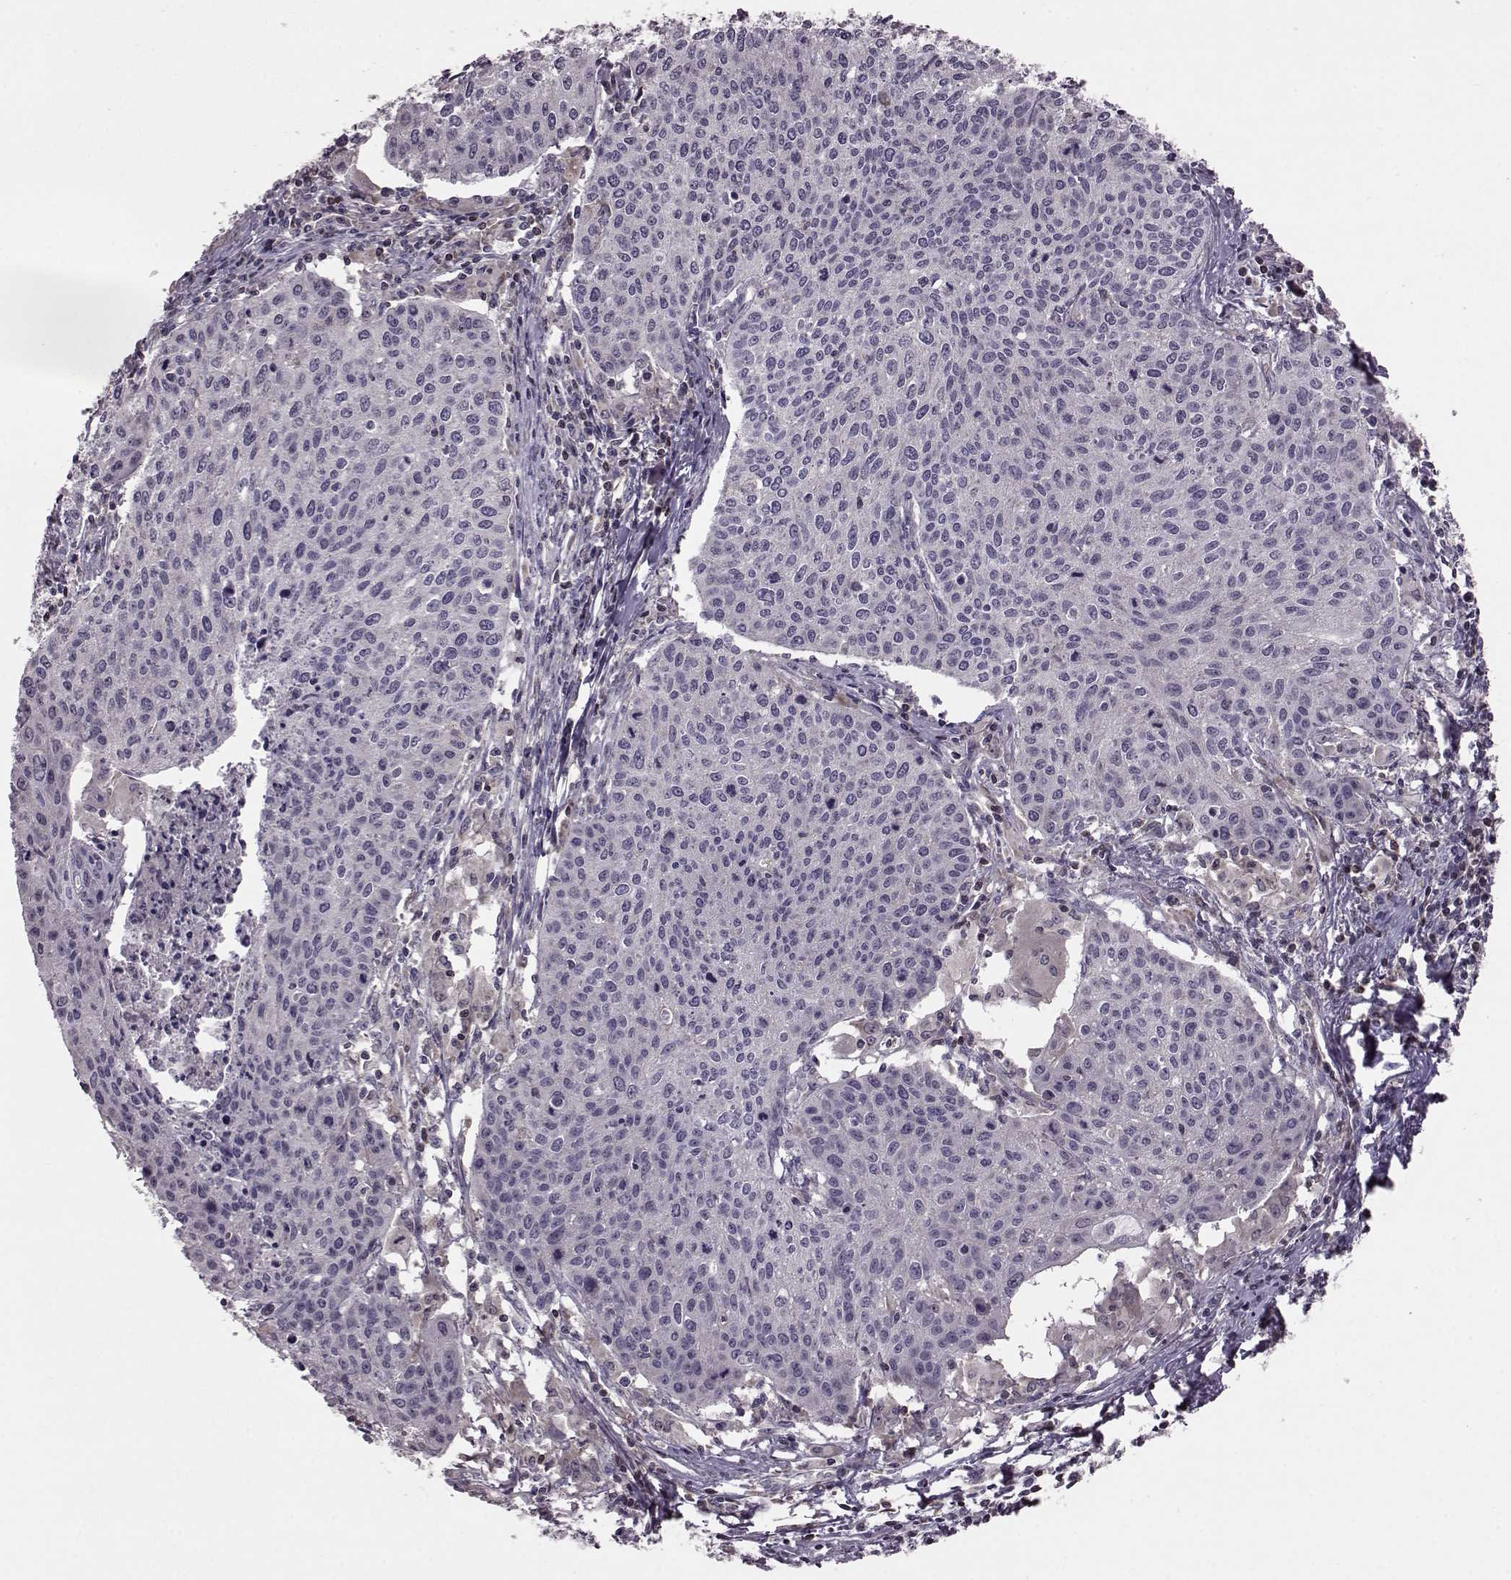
{"staining": {"intensity": "negative", "quantity": "none", "location": "none"}, "tissue": "cervical cancer", "cell_type": "Tumor cells", "image_type": "cancer", "snomed": [{"axis": "morphology", "description": "Squamous cell carcinoma, NOS"}, {"axis": "topography", "description": "Cervix"}], "caption": "Cervical squamous cell carcinoma stained for a protein using immunohistochemistry (IHC) demonstrates no staining tumor cells.", "gene": "CDC42SE1", "patient": {"sex": "female", "age": 38}}